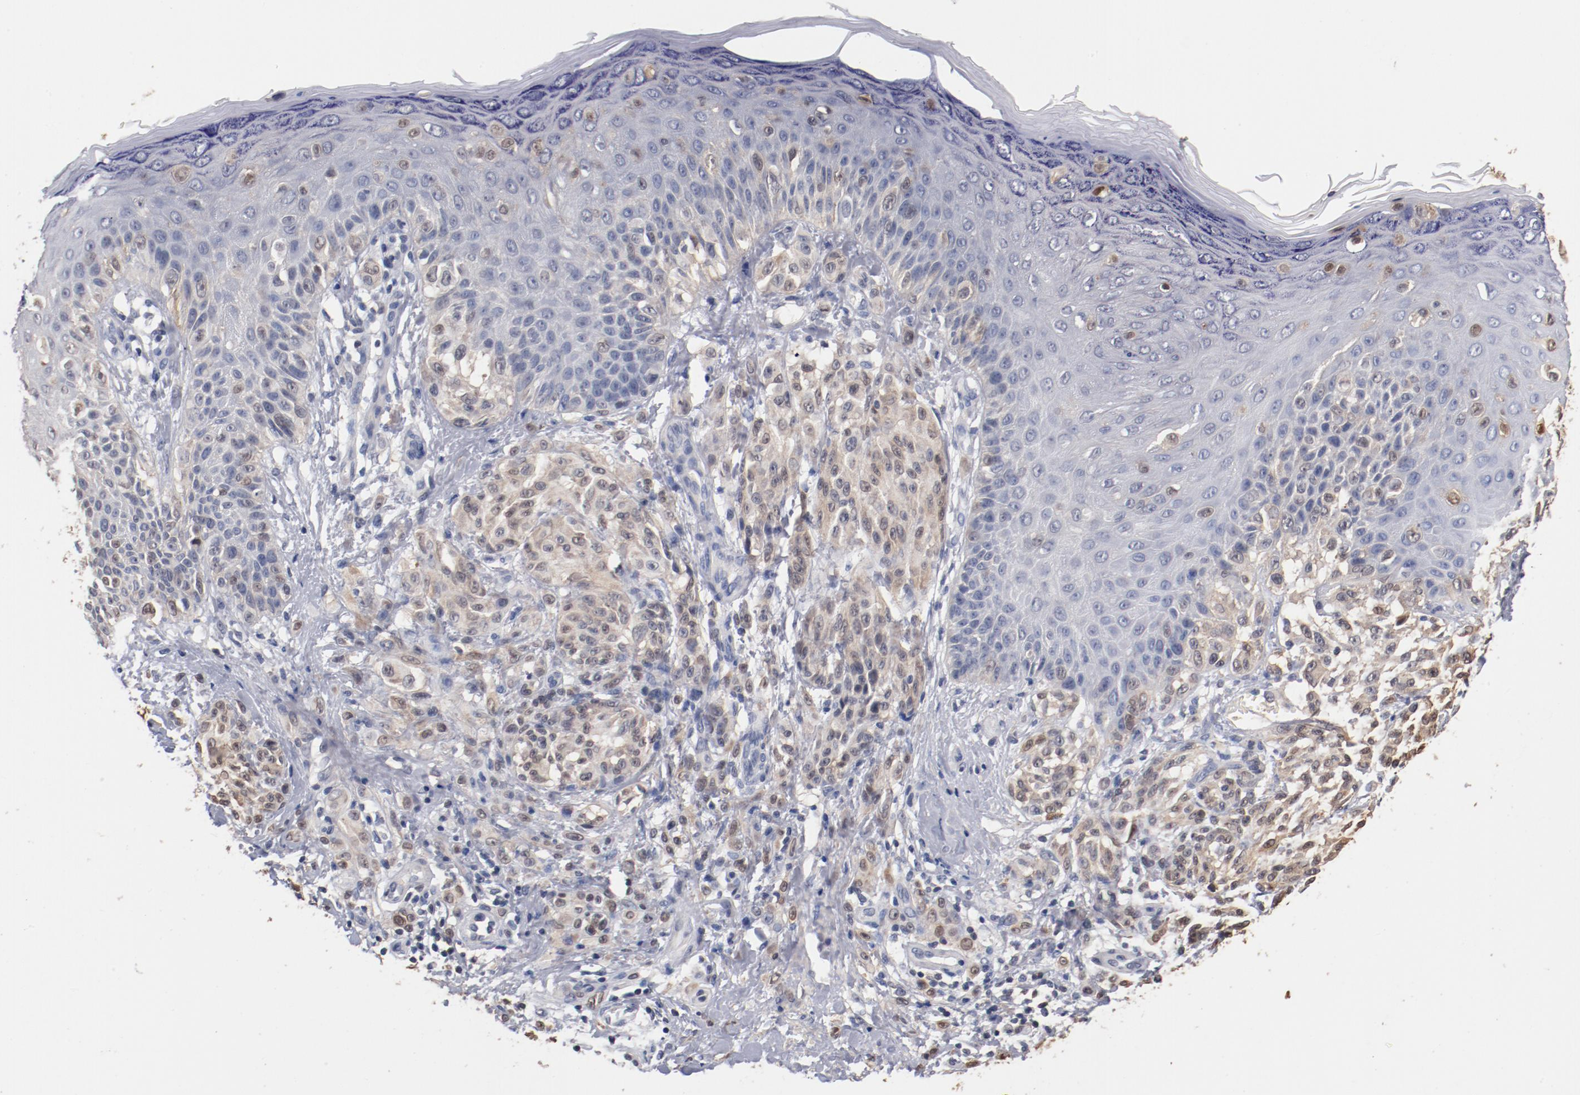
{"staining": {"intensity": "weak", "quantity": "<25%", "location": "cytoplasmic/membranous"}, "tissue": "melanoma", "cell_type": "Tumor cells", "image_type": "cancer", "snomed": [{"axis": "morphology", "description": "Malignant melanoma, NOS"}, {"axis": "topography", "description": "Skin"}], "caption": "This photomicrograph is of melanoma stained with immunohistochemistry to label a protein in brown with the nuclei are counter-stained blue. There is no expression in tumor cells. (Brightfield microscopy of DAB (3,3'-diaminobenzidine) immunohistochemistry at high magnification).", "gene": "MIF", "patient": {"sex": "male", "age": 57}}